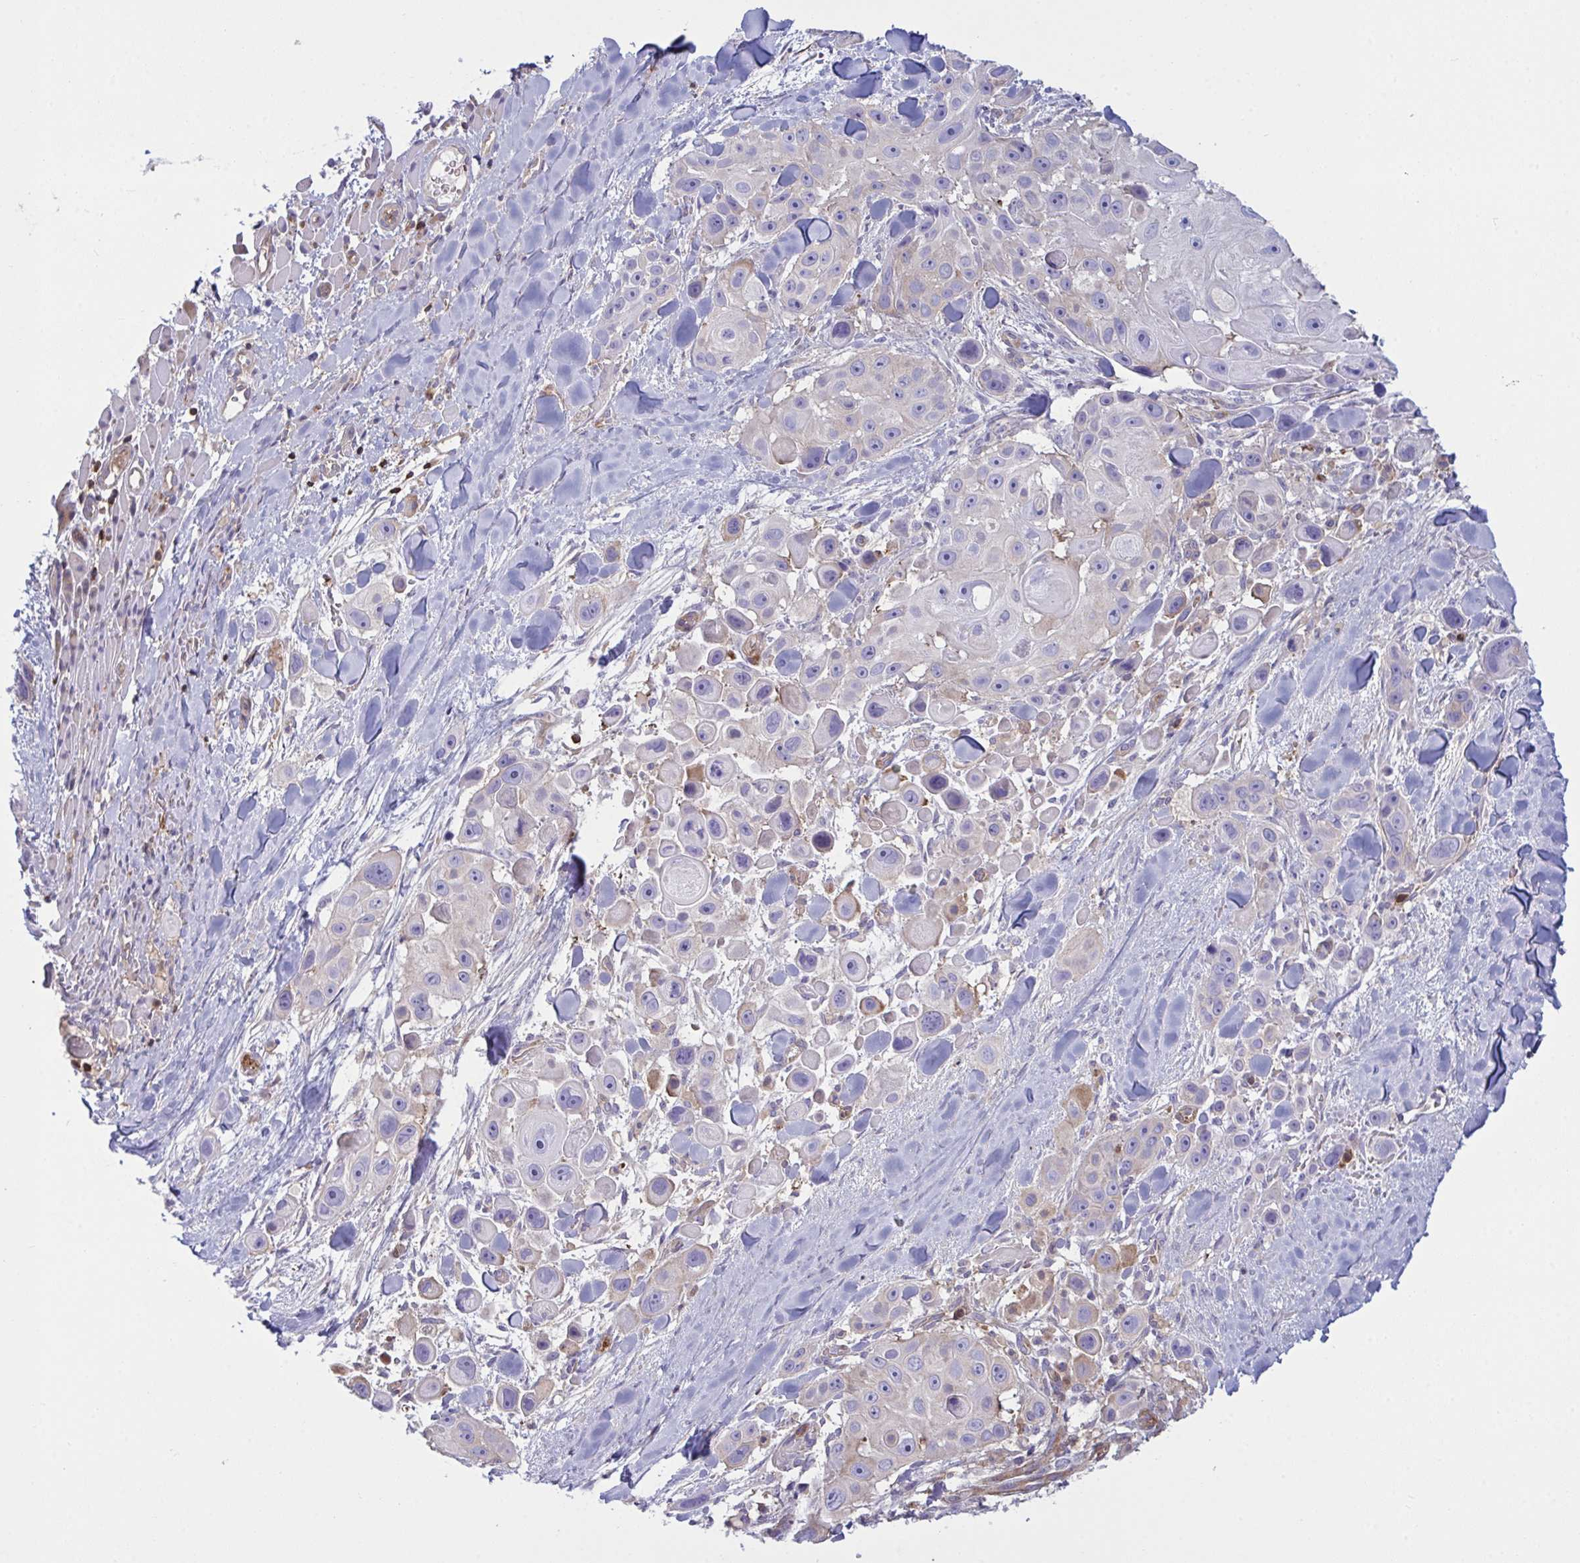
{"staining": {"intensity": "moderate", "quantity": "<25%", "location": "cytoplasmic/membranous"}, "tissue": "skin cancer", "cell_type": "Tumor cells", "image_type": "cancer", "snomed": [{"axis": "morphology", "description": "Squamous cell carcinoma, NOS"}, {"axis": "topography", "description": "Skin"}], "caption": "A micrograph of human squamous cell carcinoma (skin) stained for a protein reveals moderate cytoplasmic/membranous brown staining in tumor cells.", "gene": "TSC22D3", "patient": {"sex": "male", "age": 67}}